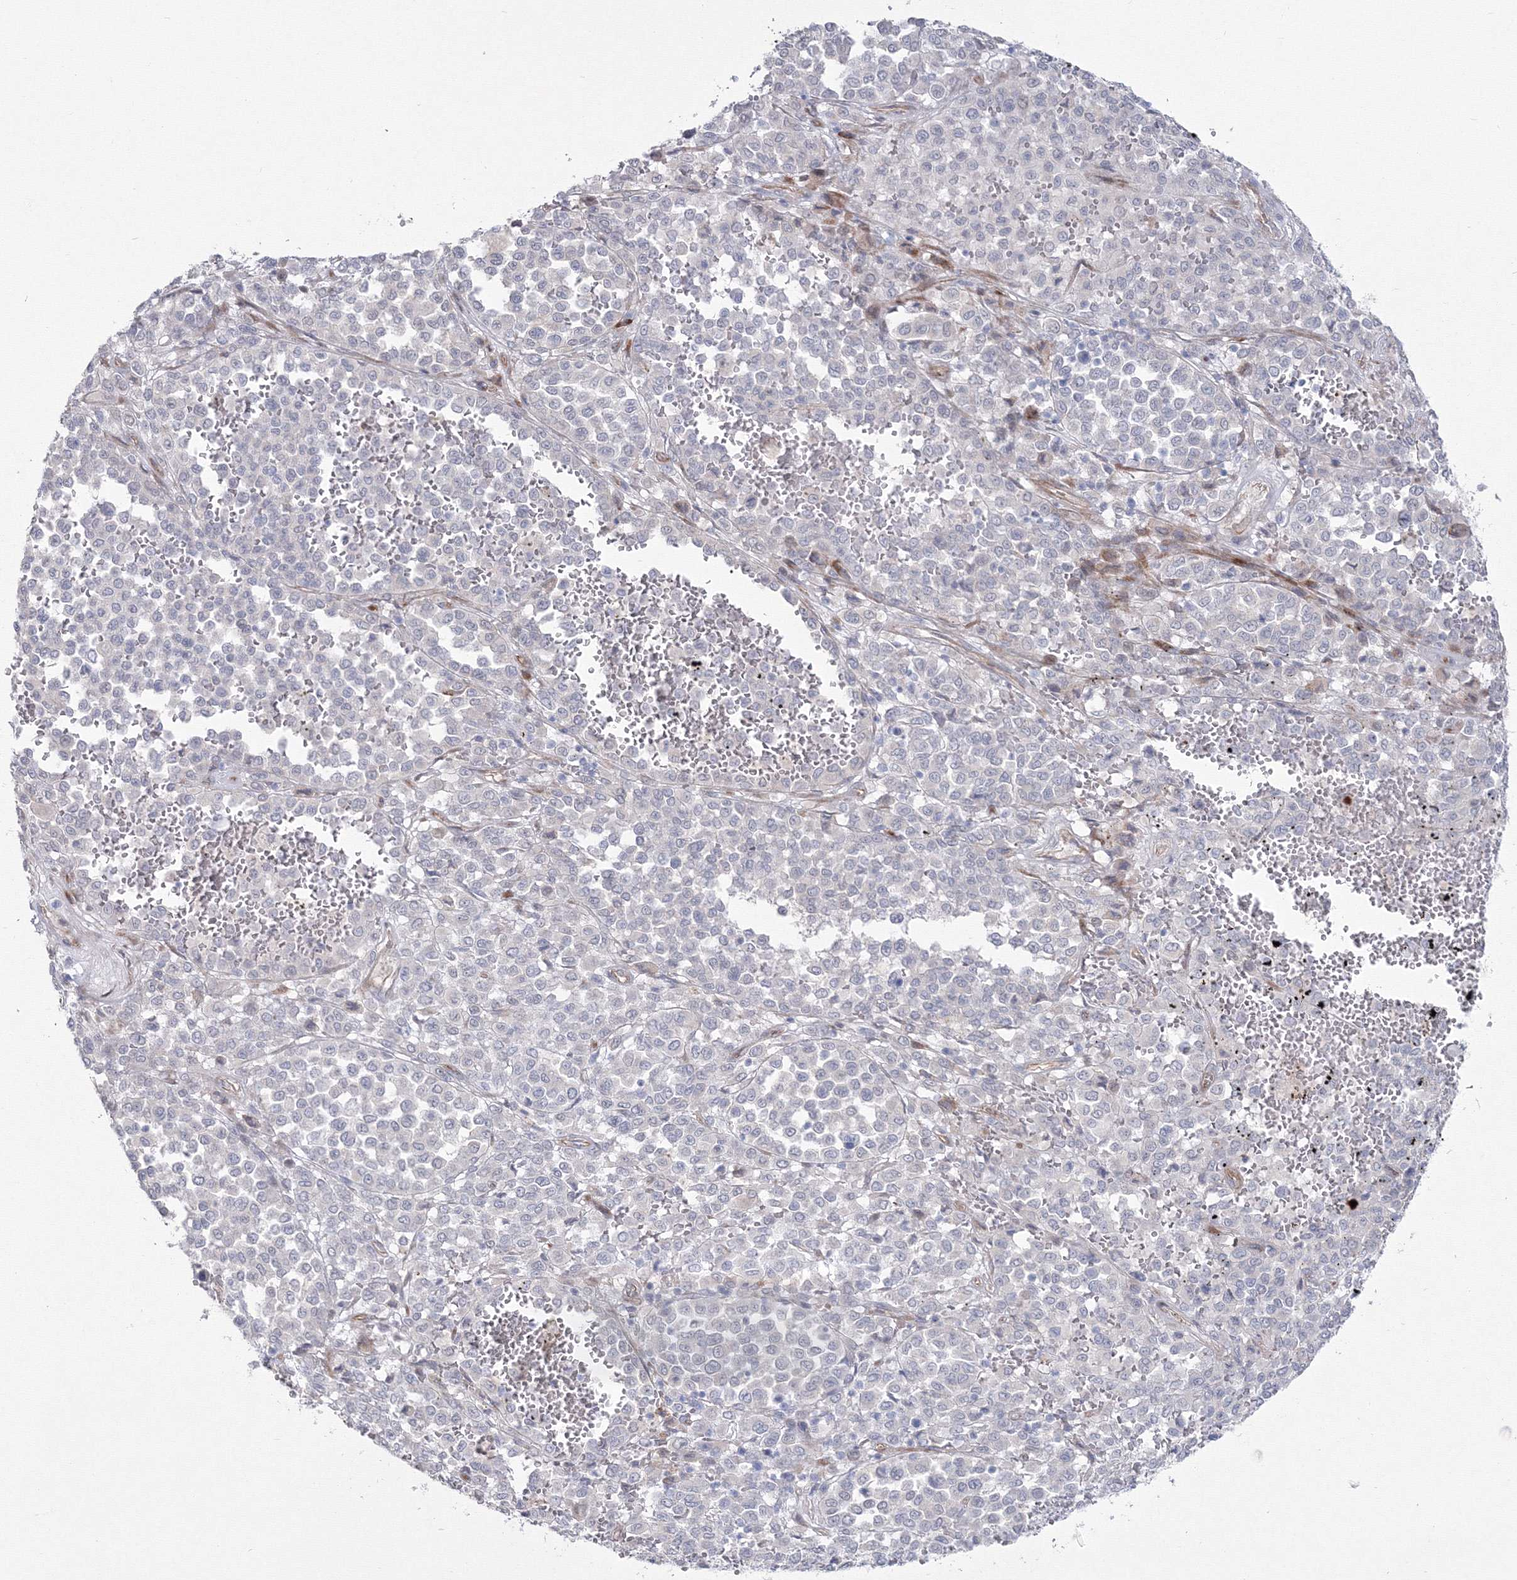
{"staining": {"intensity": "negative", "quantity": "none", "location": "none"}, "tissue": "melanoma", "cell_type": "Tumor cells", "image_type": "cancer", "snomed": [{"axis": "morphology", "description": "Malignant melanoma, Metastatic site"}, {"axis": "topography", "description": "Pancreas"}], "caption": "A high-resolution micrograph shows immunohistochemistry staining of melanoma, which displays no significant staining in tumor cells. (DAB (3,3'-diaminobenzidine) IHC, high magnification).", "gene": "HYAL2", "patient": {"sex": "female", "age": 30}}